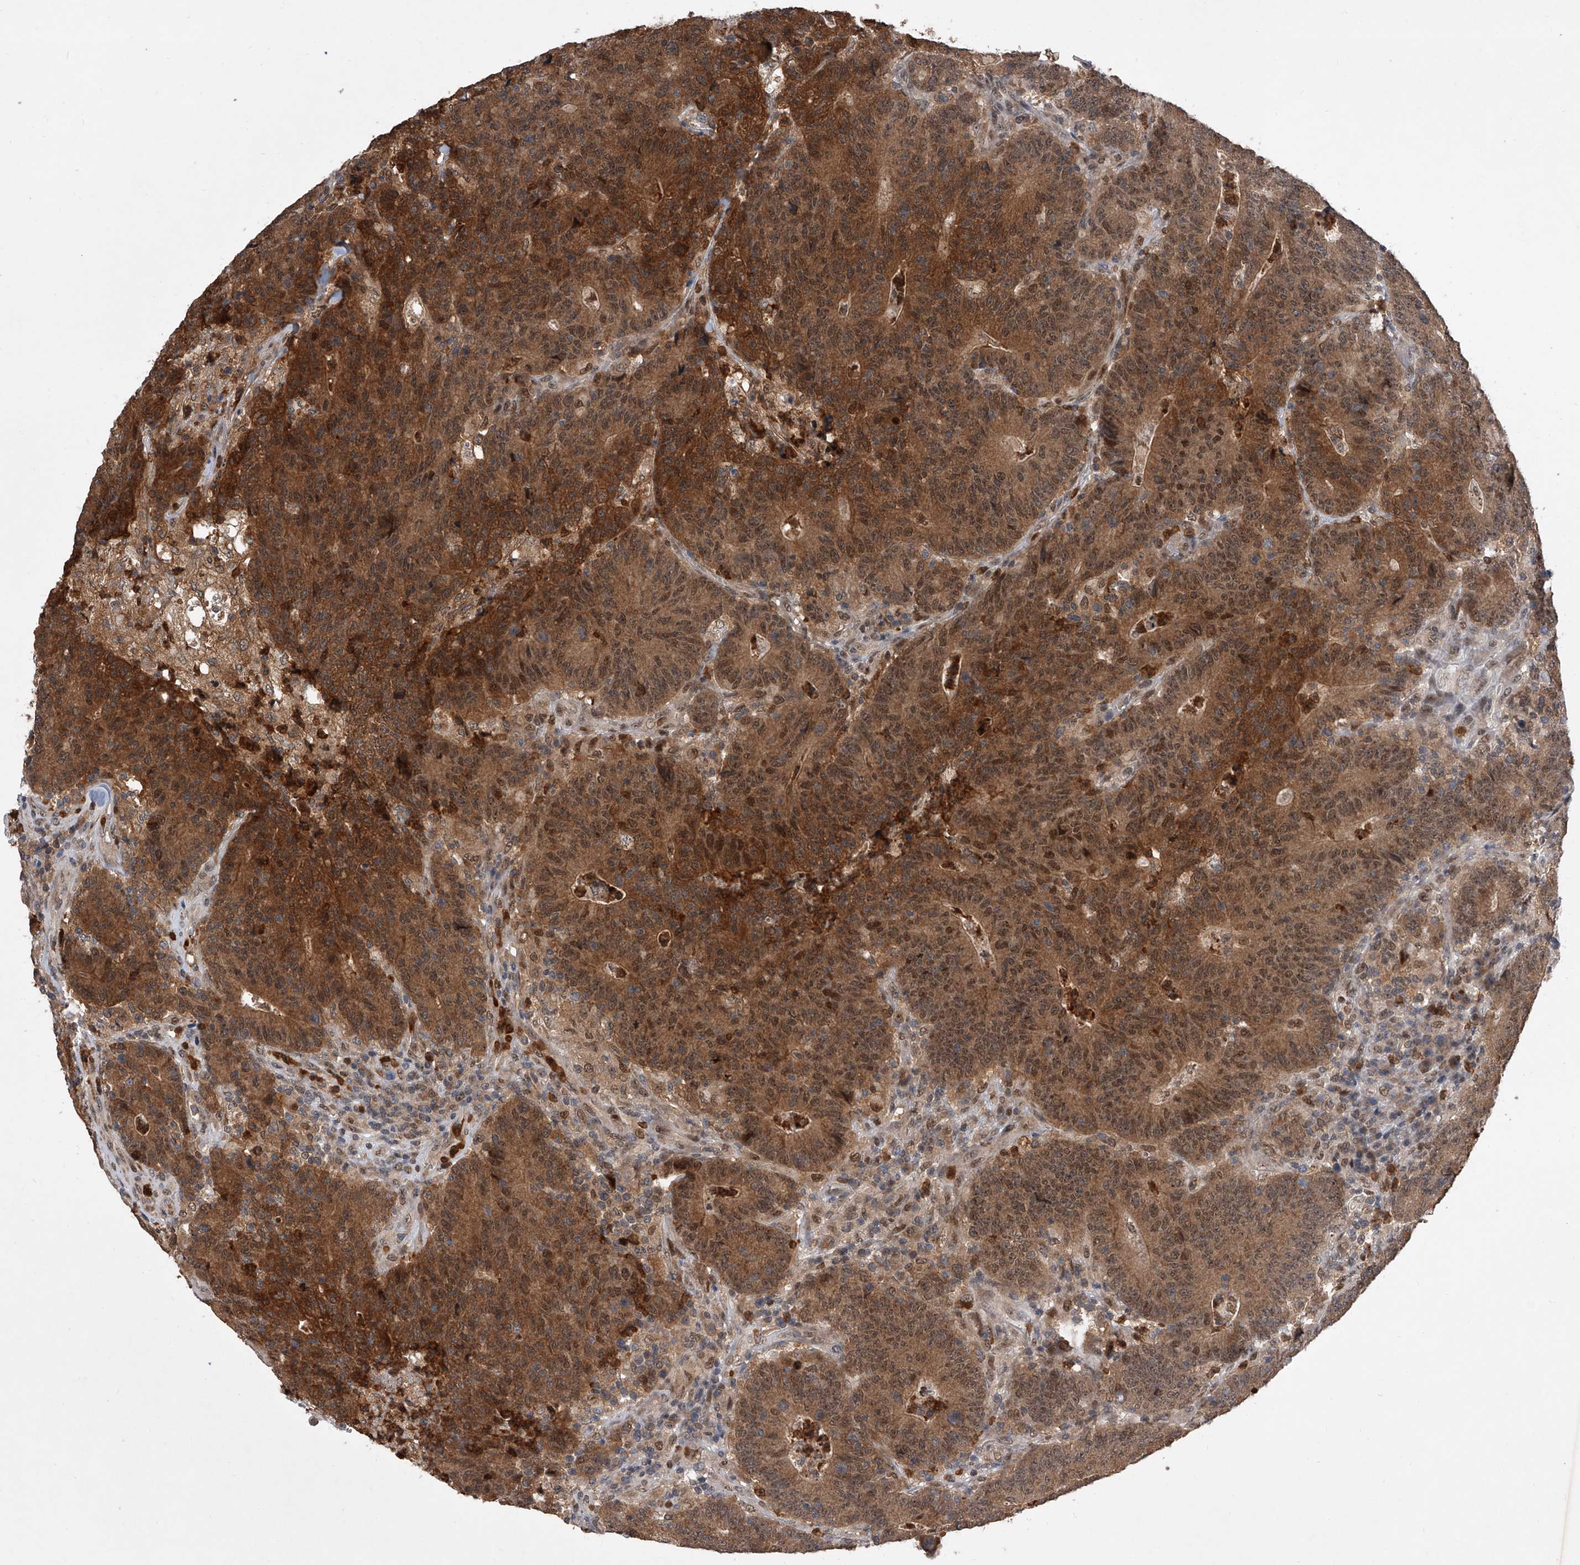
{"staining": {"intensity": "strong", "quantity": ">75%", "location": "cytoplasmic/membranous,nuclear"}, "tissue": "colorectal cancer", "cell_type": "Tumor cells", "image_type": "cancer", "snomed": [{"axis": "morphology", "description": "Normal tissue, NOS"}, {"axis": "morphology", "description": "Adenocarcinoma, NOS"}, {"axis": "topography", "description": "Colon"}], "caption": "The histopathology image demonstrates staining of colorectal adenocarcinoma, revealing strong cytoplasmic/membranous and nuclear protein expression (brown color) within tumor cells.", "gene": "BHLHE23", "patient": {"sex": "female", "age": 75}}